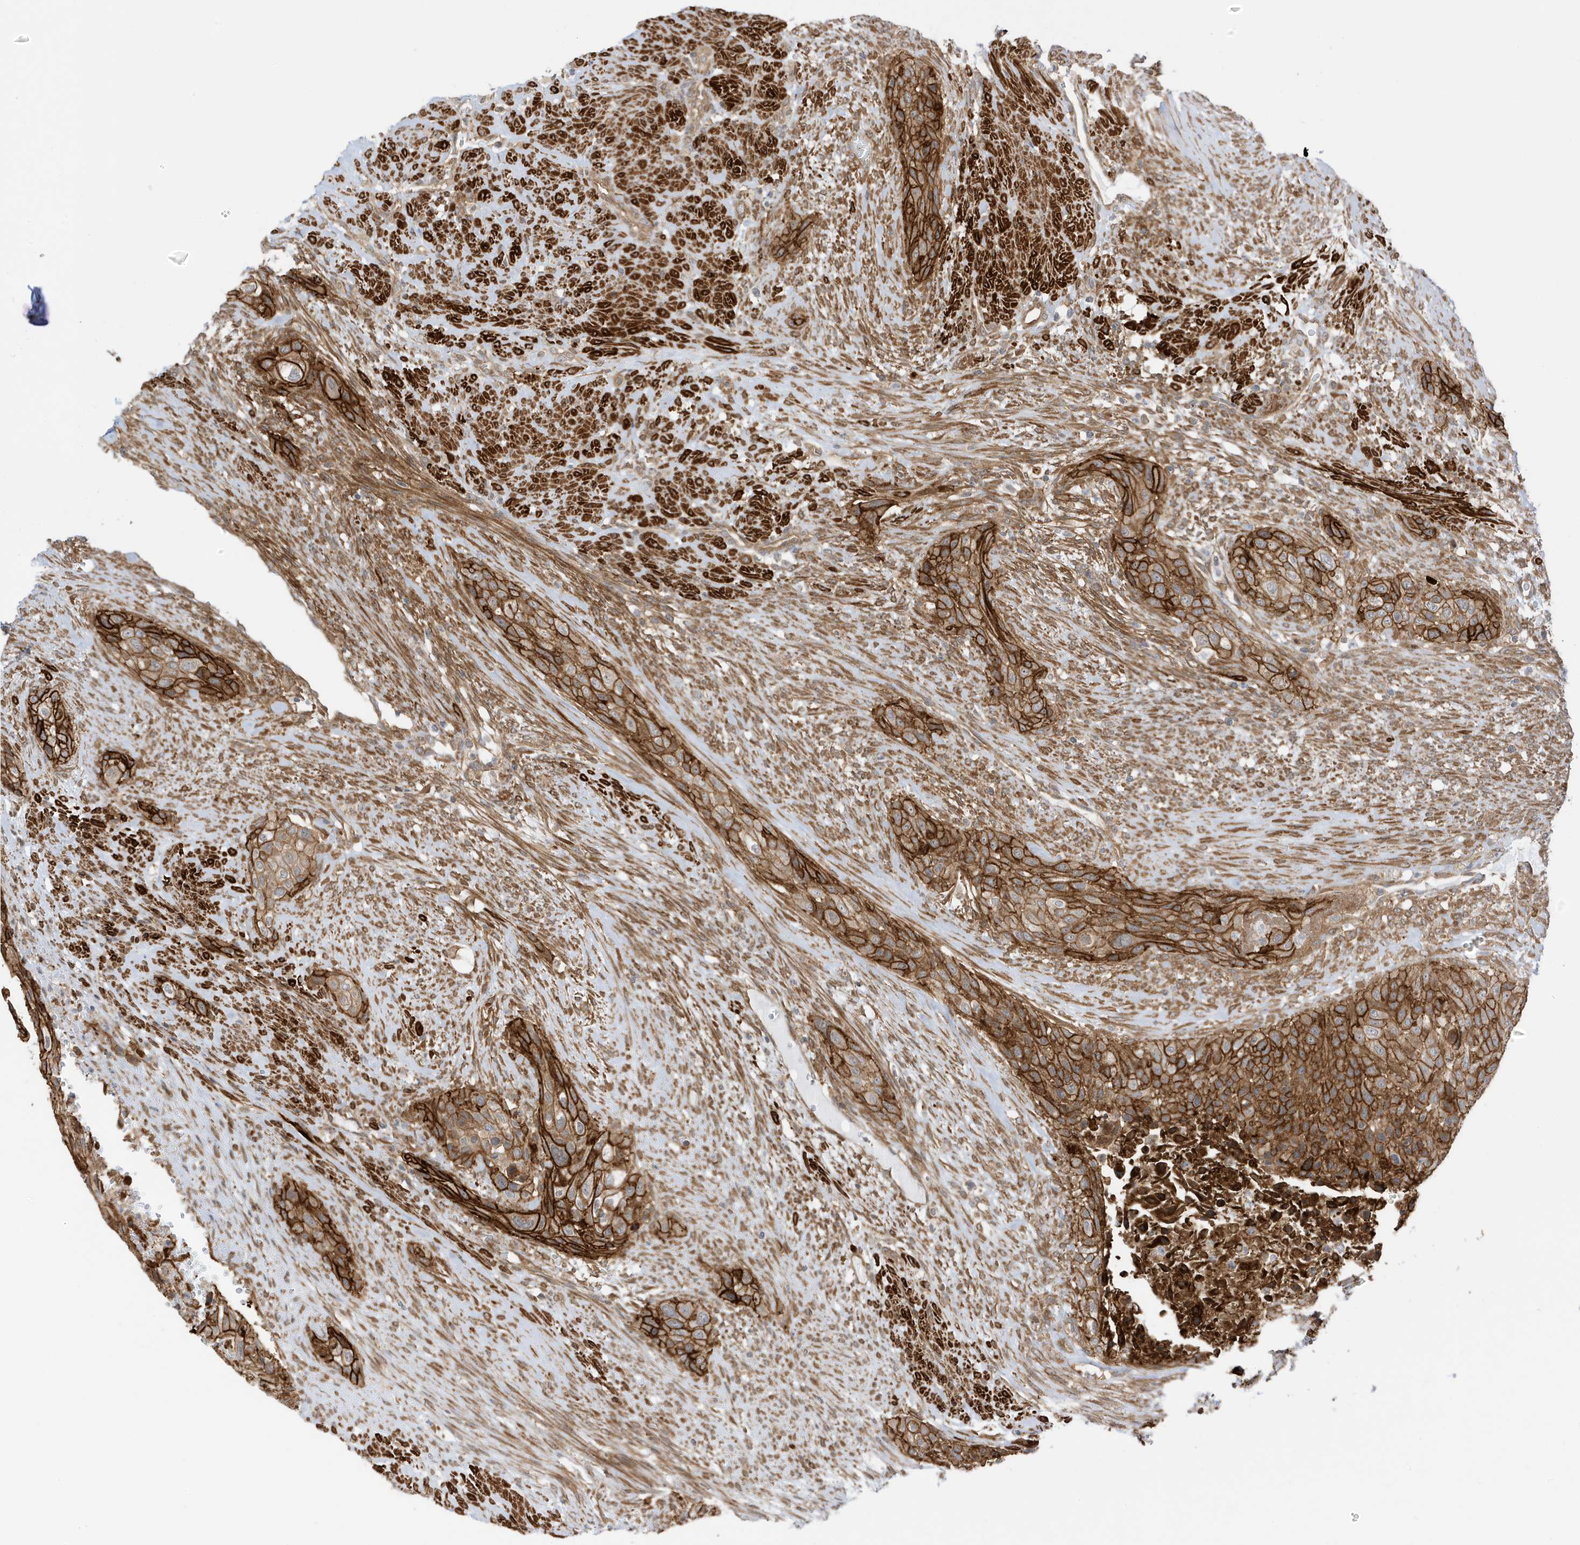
{"staining": {"intensity": "strong", "quantity": ">75%", "location": "cytoplasmic/membranous"}, "tissue": "urothelial cancer", "cell_type": "Tumor cells", "image_type": "cancer", "snomed": [{"axis": "morphology", "description": "Urothelial carcinoma, High grade"}, {"axis": "topography", "description": "Urinary bladder"}], "caption": "Strong cytoplasmic/membranous expression is appreciated in about >75% of tumor cells in high-grade urothelial carcinoma.", "gene": "CDC42EP3", "patient": {"sex": "male", "age": 35}}